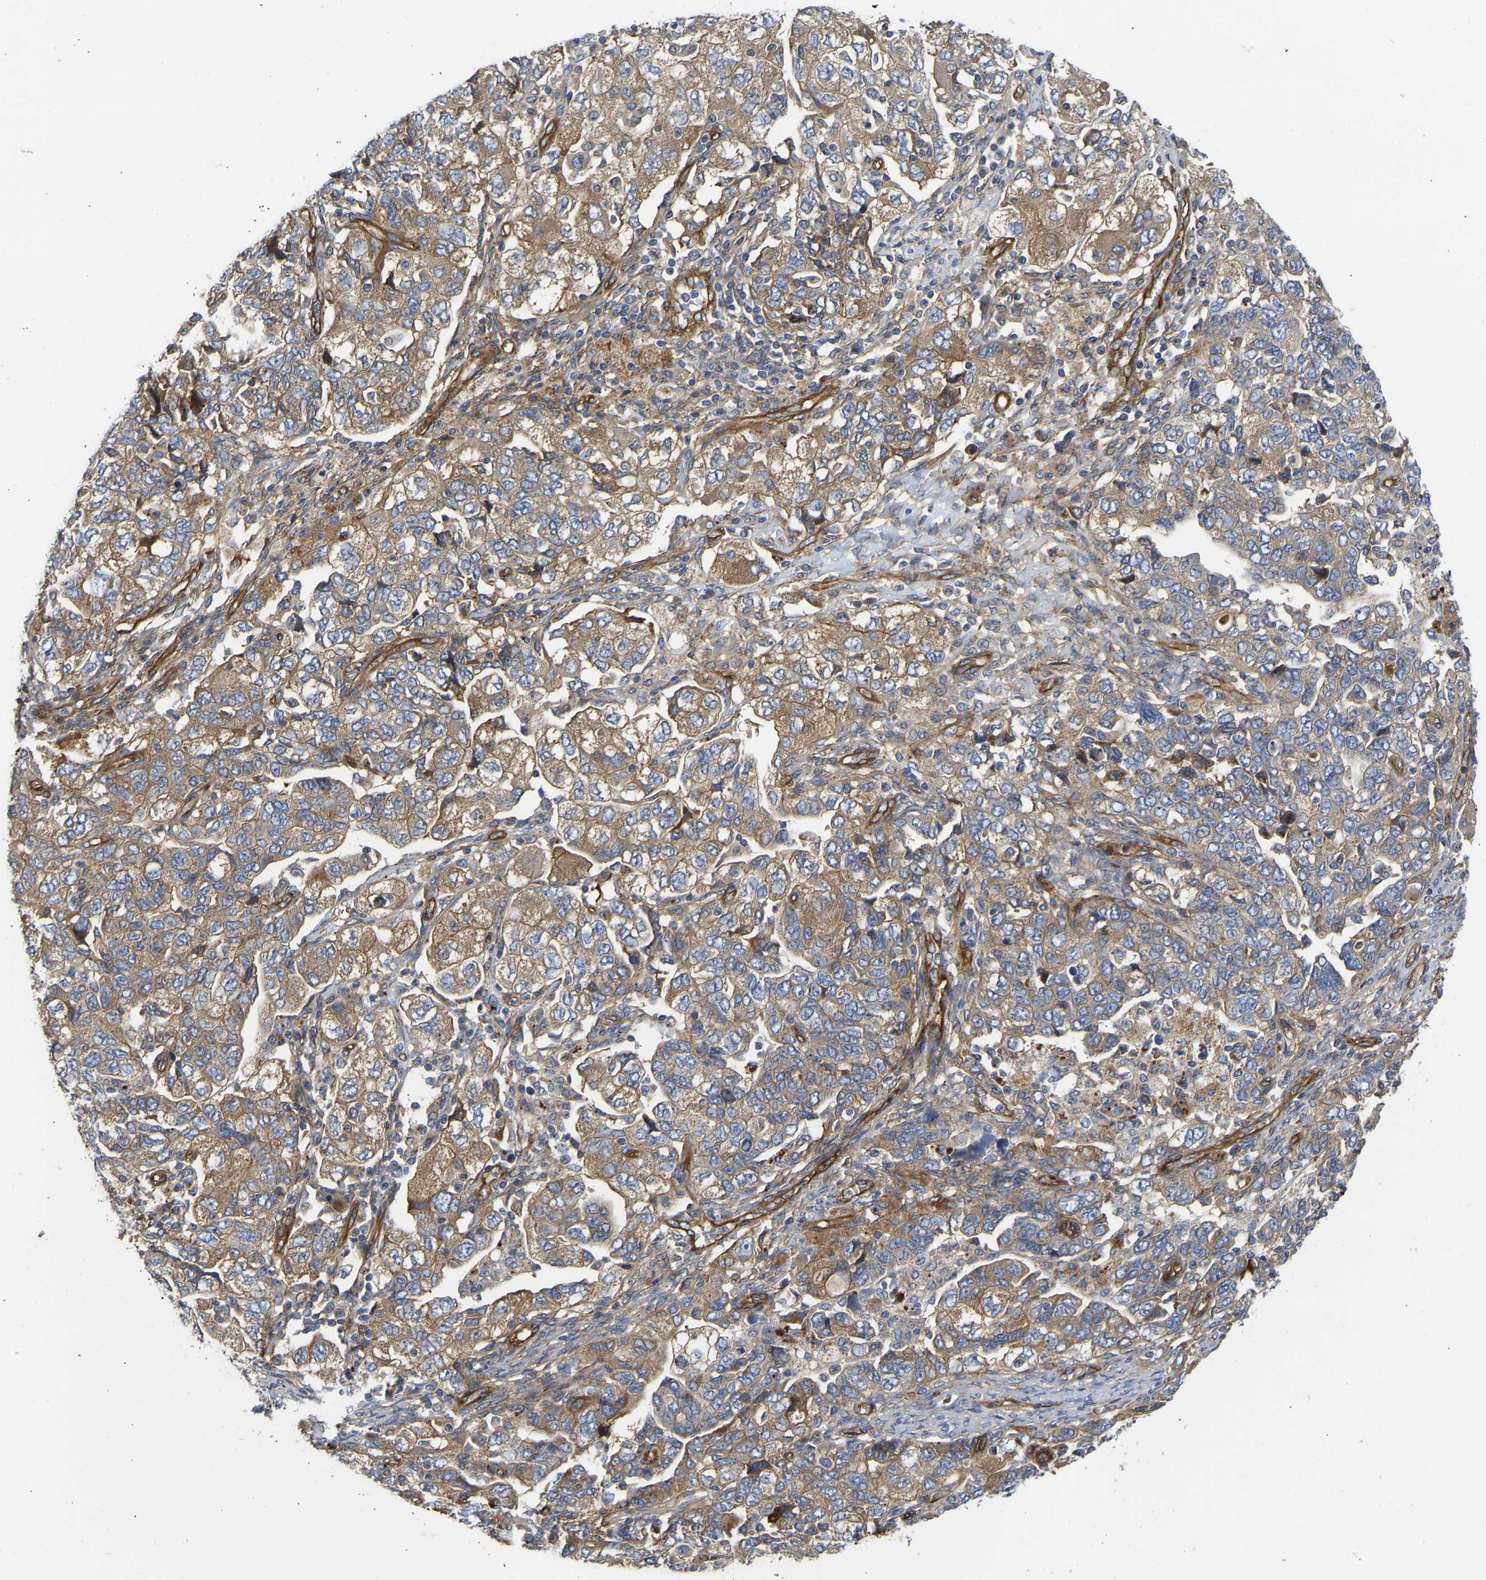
{"staining": {"intensity": "moderate", "quantity": ">75%", "location": "cytoplasmic/membranous"}, "tissue": "ovarian cancer", "cell_type": "Tumor cells", "image_type": "cancer", "snomed": [{"axis": "morphology", "description": "Carcinoma, NOS"}, {"axis": "morphology", "description": "Cystadenocarcinoma, serous, NOS"}, {"axis": "topography", "description": "Ovary"}], "caption": "A high-resolution image shows immunohistochemistry staining of ovarian serous cystadenocarcinoma, which demonstrates moderate cytoplasmic/membranous expression in approximately >75% of tumor cells.", "gene": "MYO1C", "patient": {"sex": "female", "age": 69}}